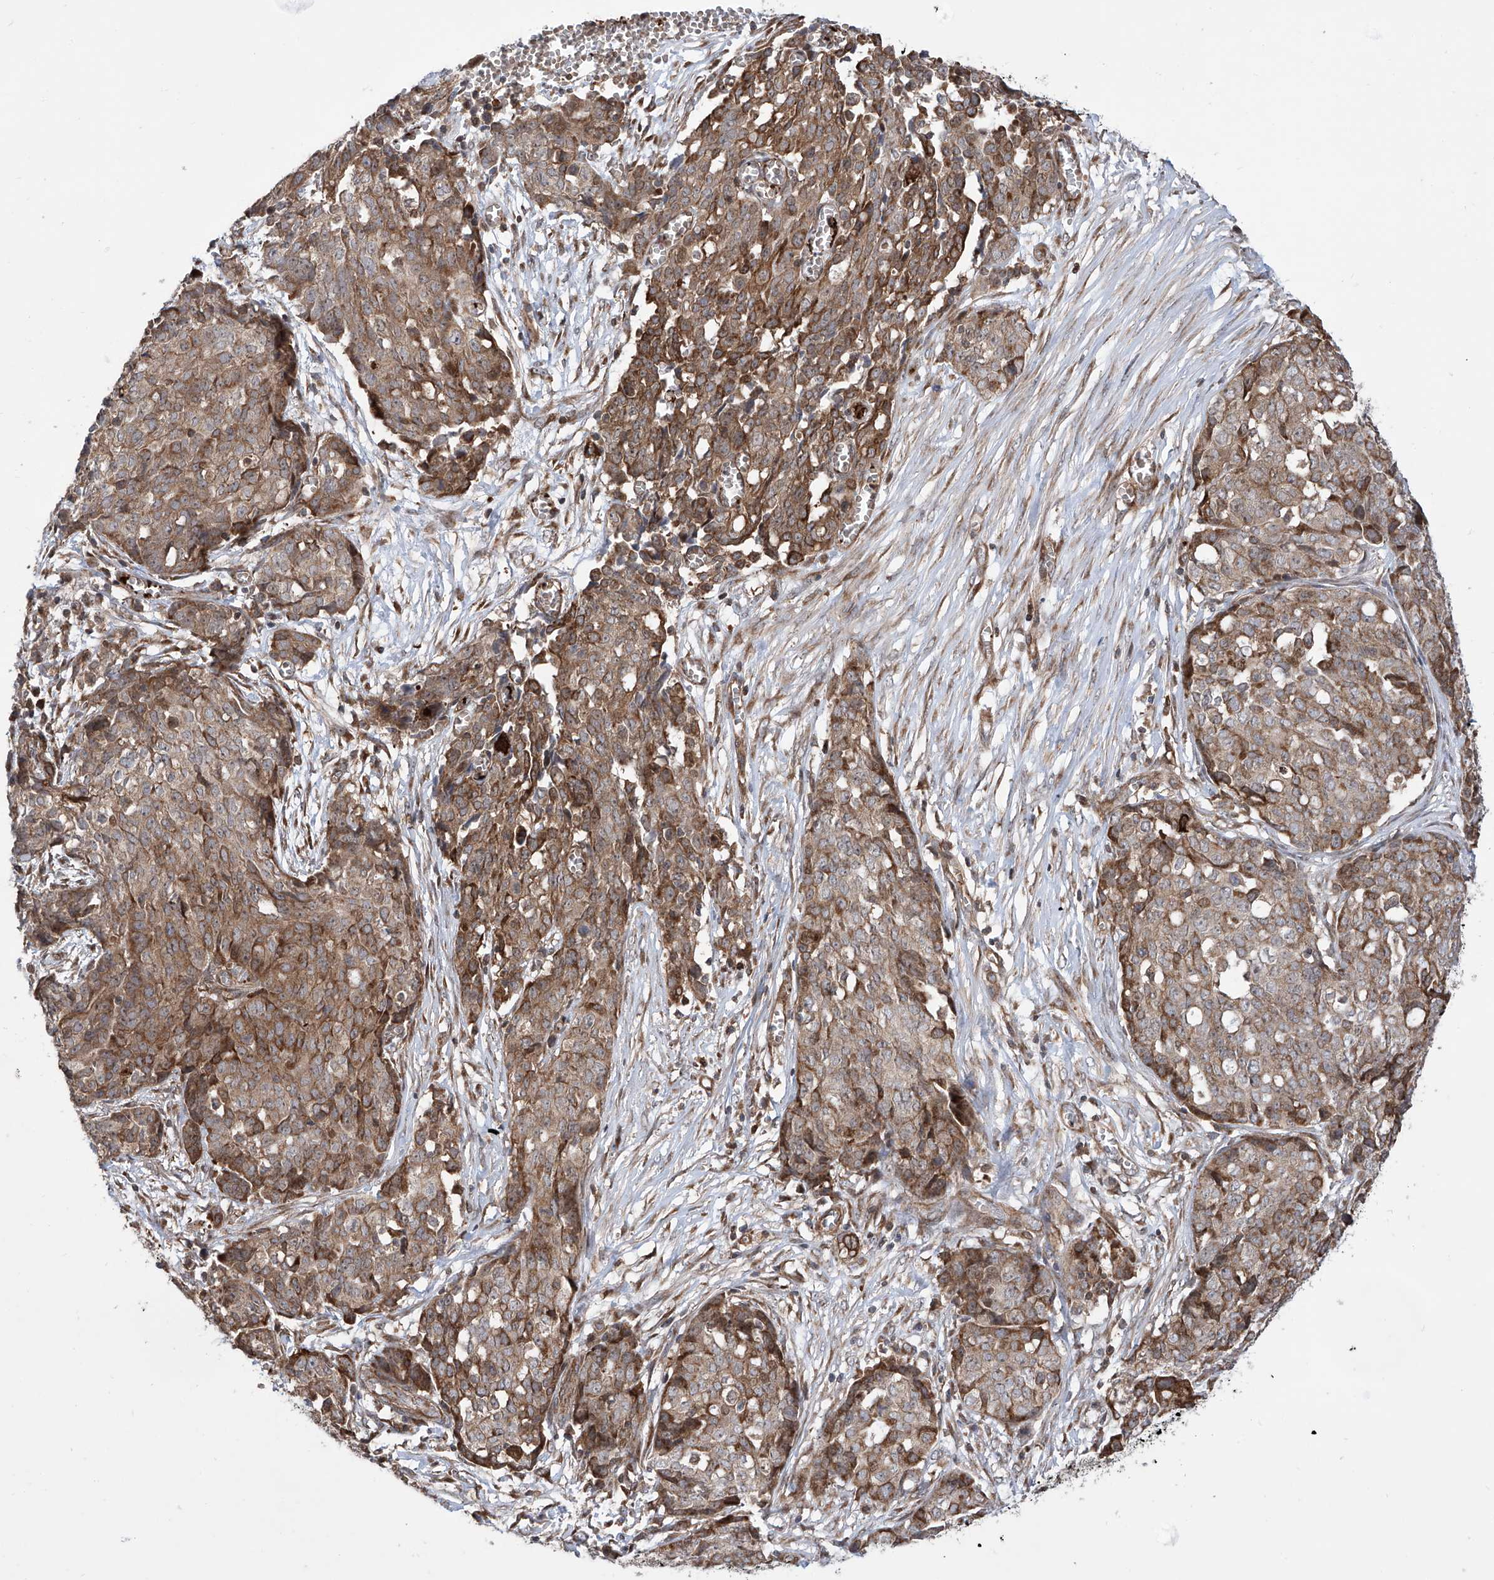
{"staining": {"intensity": "moderate", "quantity": ">75%", "location": "cytoplasmic/membranous"}, "tissue": "ovarian cancer", "cell_type": "Tumor cells", "image_type": "cancer", "snomed": [{"axis": "morphology", "description": "Cystadenocarcinoma, serous, NOS"}, {"axis": "topography", "description": "Soft tissue"}, {"axis": "topography", "description": "Ovary"}], "caption": "Approximately >75% of tumor cells in human serous cystadenocarcinoma (ovarian) demonstrate moderate cytoplasmic/membranous protein positivity as visualized by brown immunohistochemical staining.", "gene": "APAF1", "patient": {"sex": "female", "age": 57}}